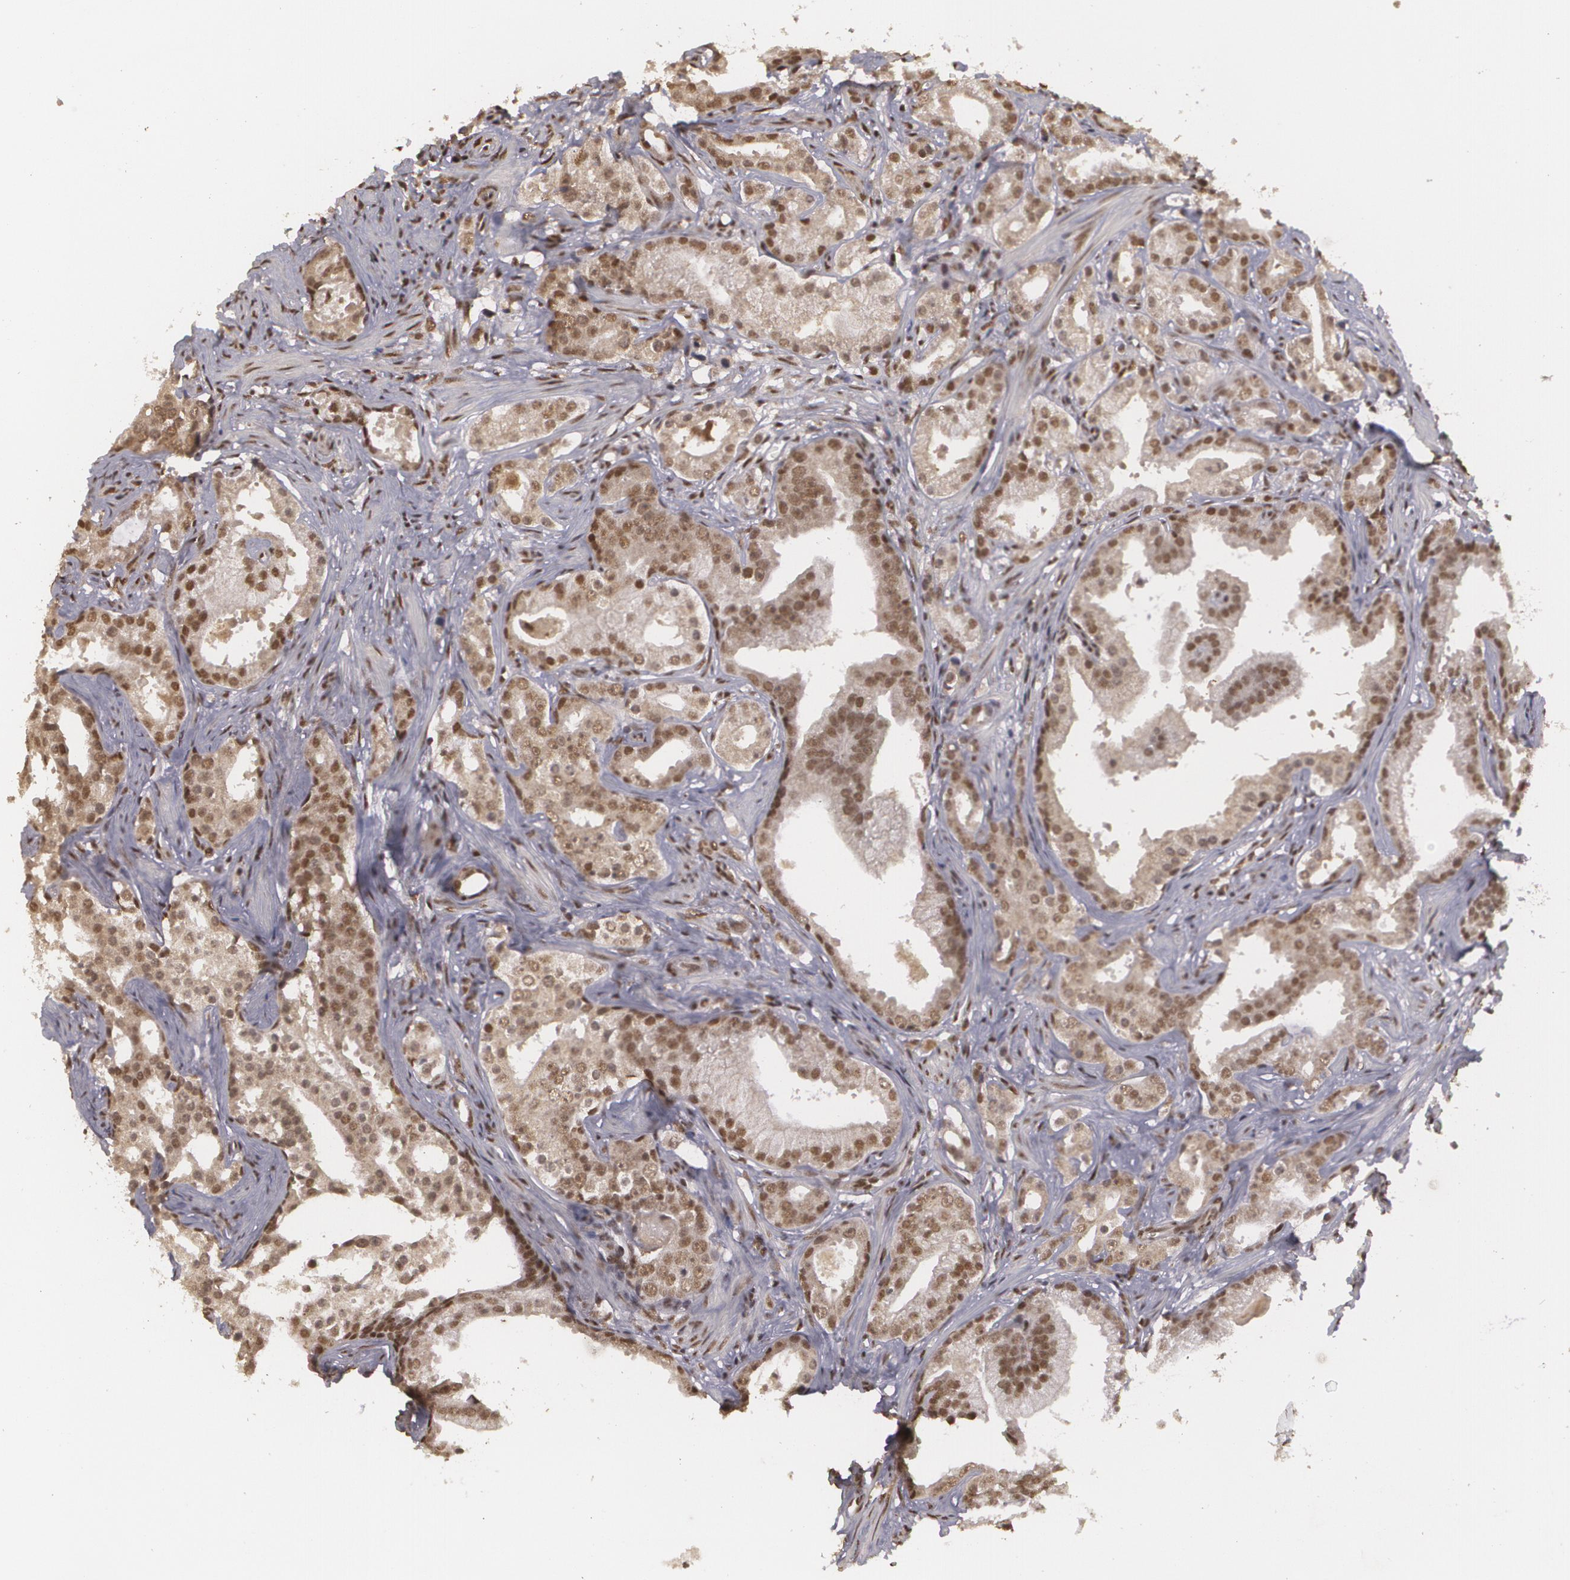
{"staining": {"intensity": "strong", "quantity": ">75%", "location": "nuclear"}, "tissue": "prostate cancer", "cell_type": "Tumor cells", "image_type": "cancer", "snomed": [{"axis": "morphology", "description": "Adenocarcinoma, Low grade"}, {"axis": "topography", "description": "Prostate"}], "caption": "A histopathology image of human prostate cancer stained for a protein reveals strong nuclear brown staining in tumor cells. (brown staining indicates protein expression, while blue staining denotes nuclei).", "gene": "RXRB", "patient": {"sex": "male", "age": 59}}